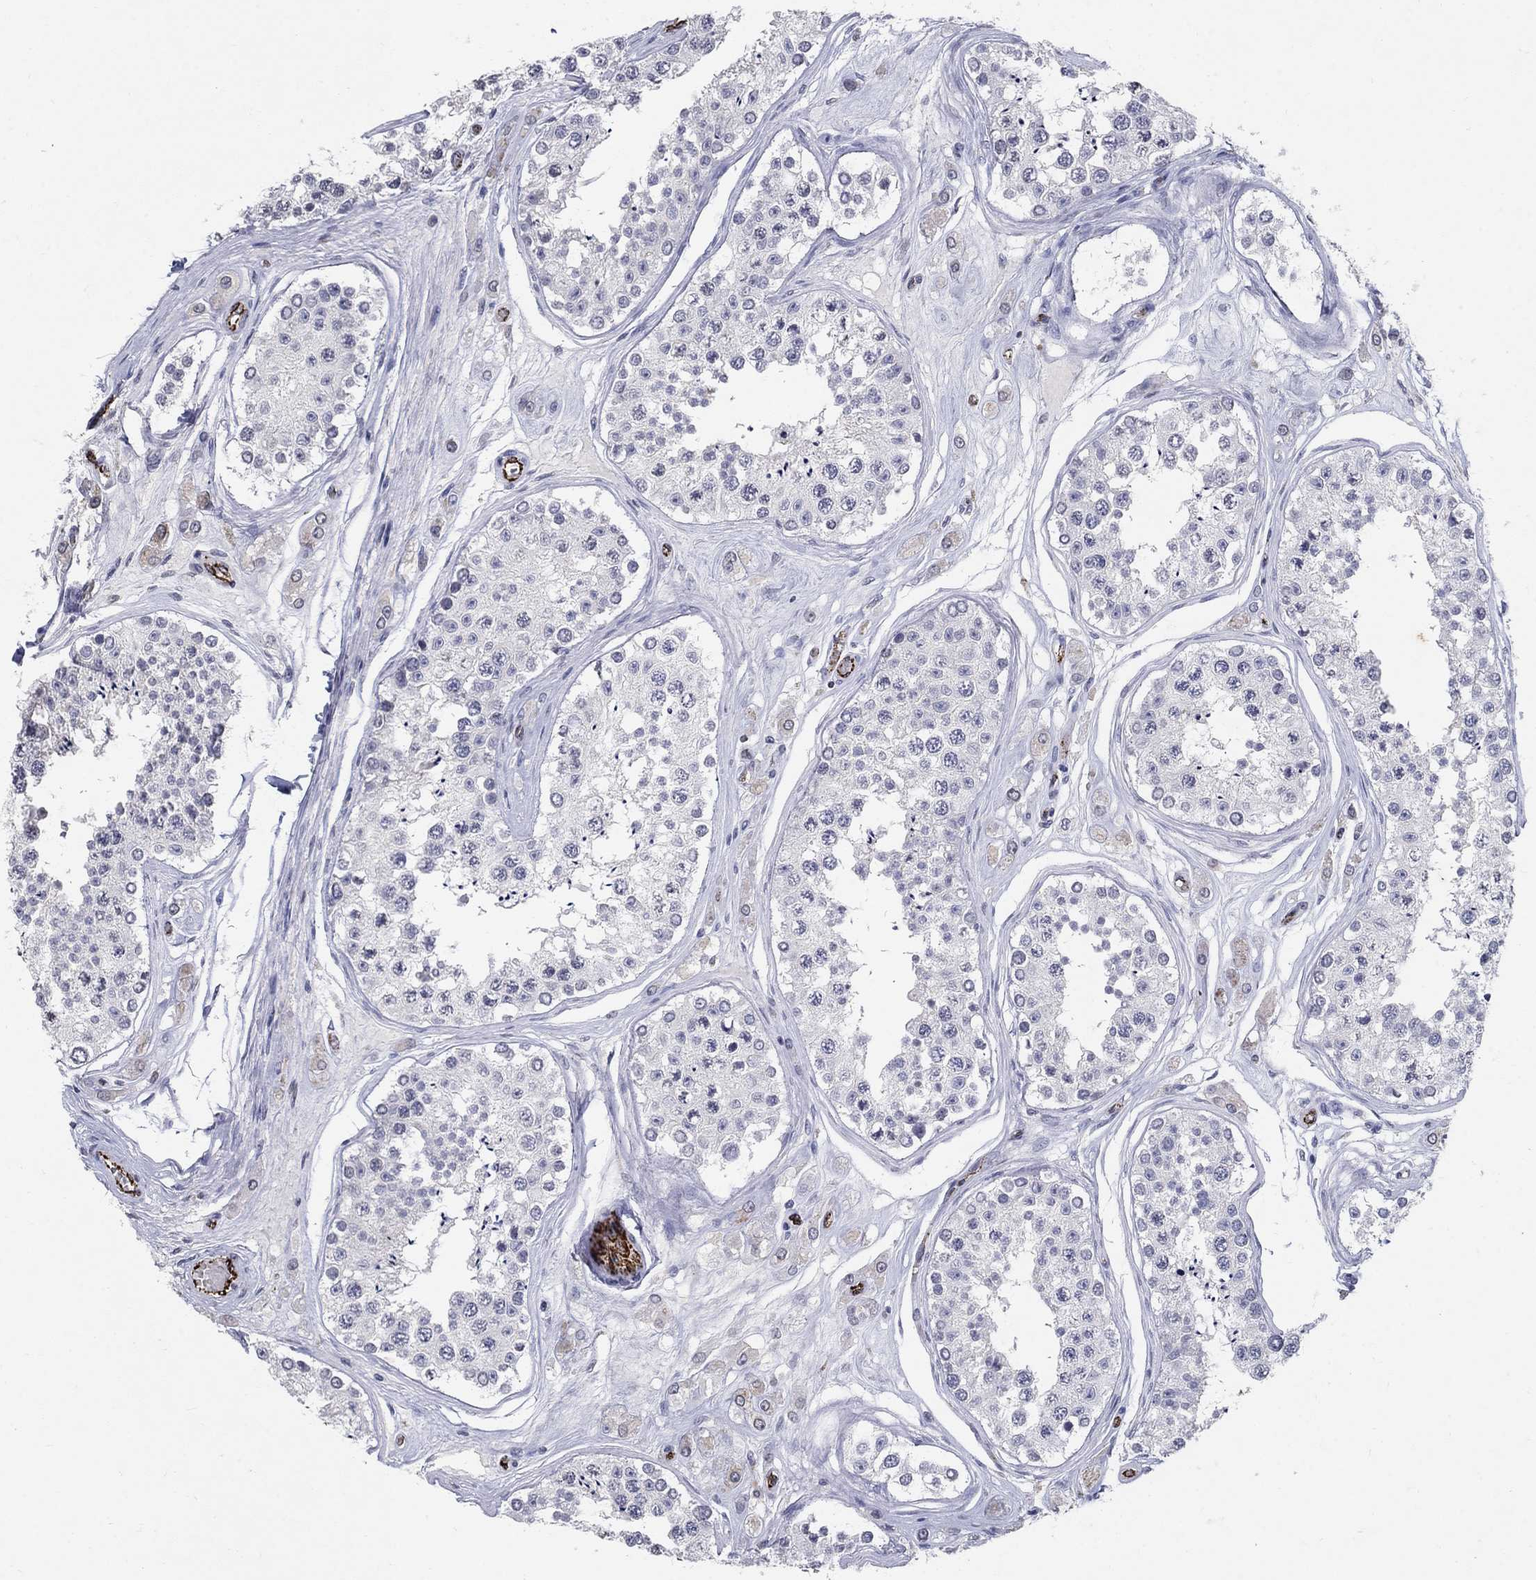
{"staining": {"intensity": "negative", "quantity": "none", "location": "none"}, "tissue": "testis", "cell_type": "Cells in seminiferous ducts", "image_type": "normal", "snomed": [{"axis": "morphology", "description": "Normal tissue, NOS"}, {"axis": "topography", "description": "Testis"}], "caption": "This is a image of IHC staining of benign testis, which shows no expression in cells in seminiferous ducts.", "gene": "TINAG", "patient": {"sex": "male", "age": 25}}